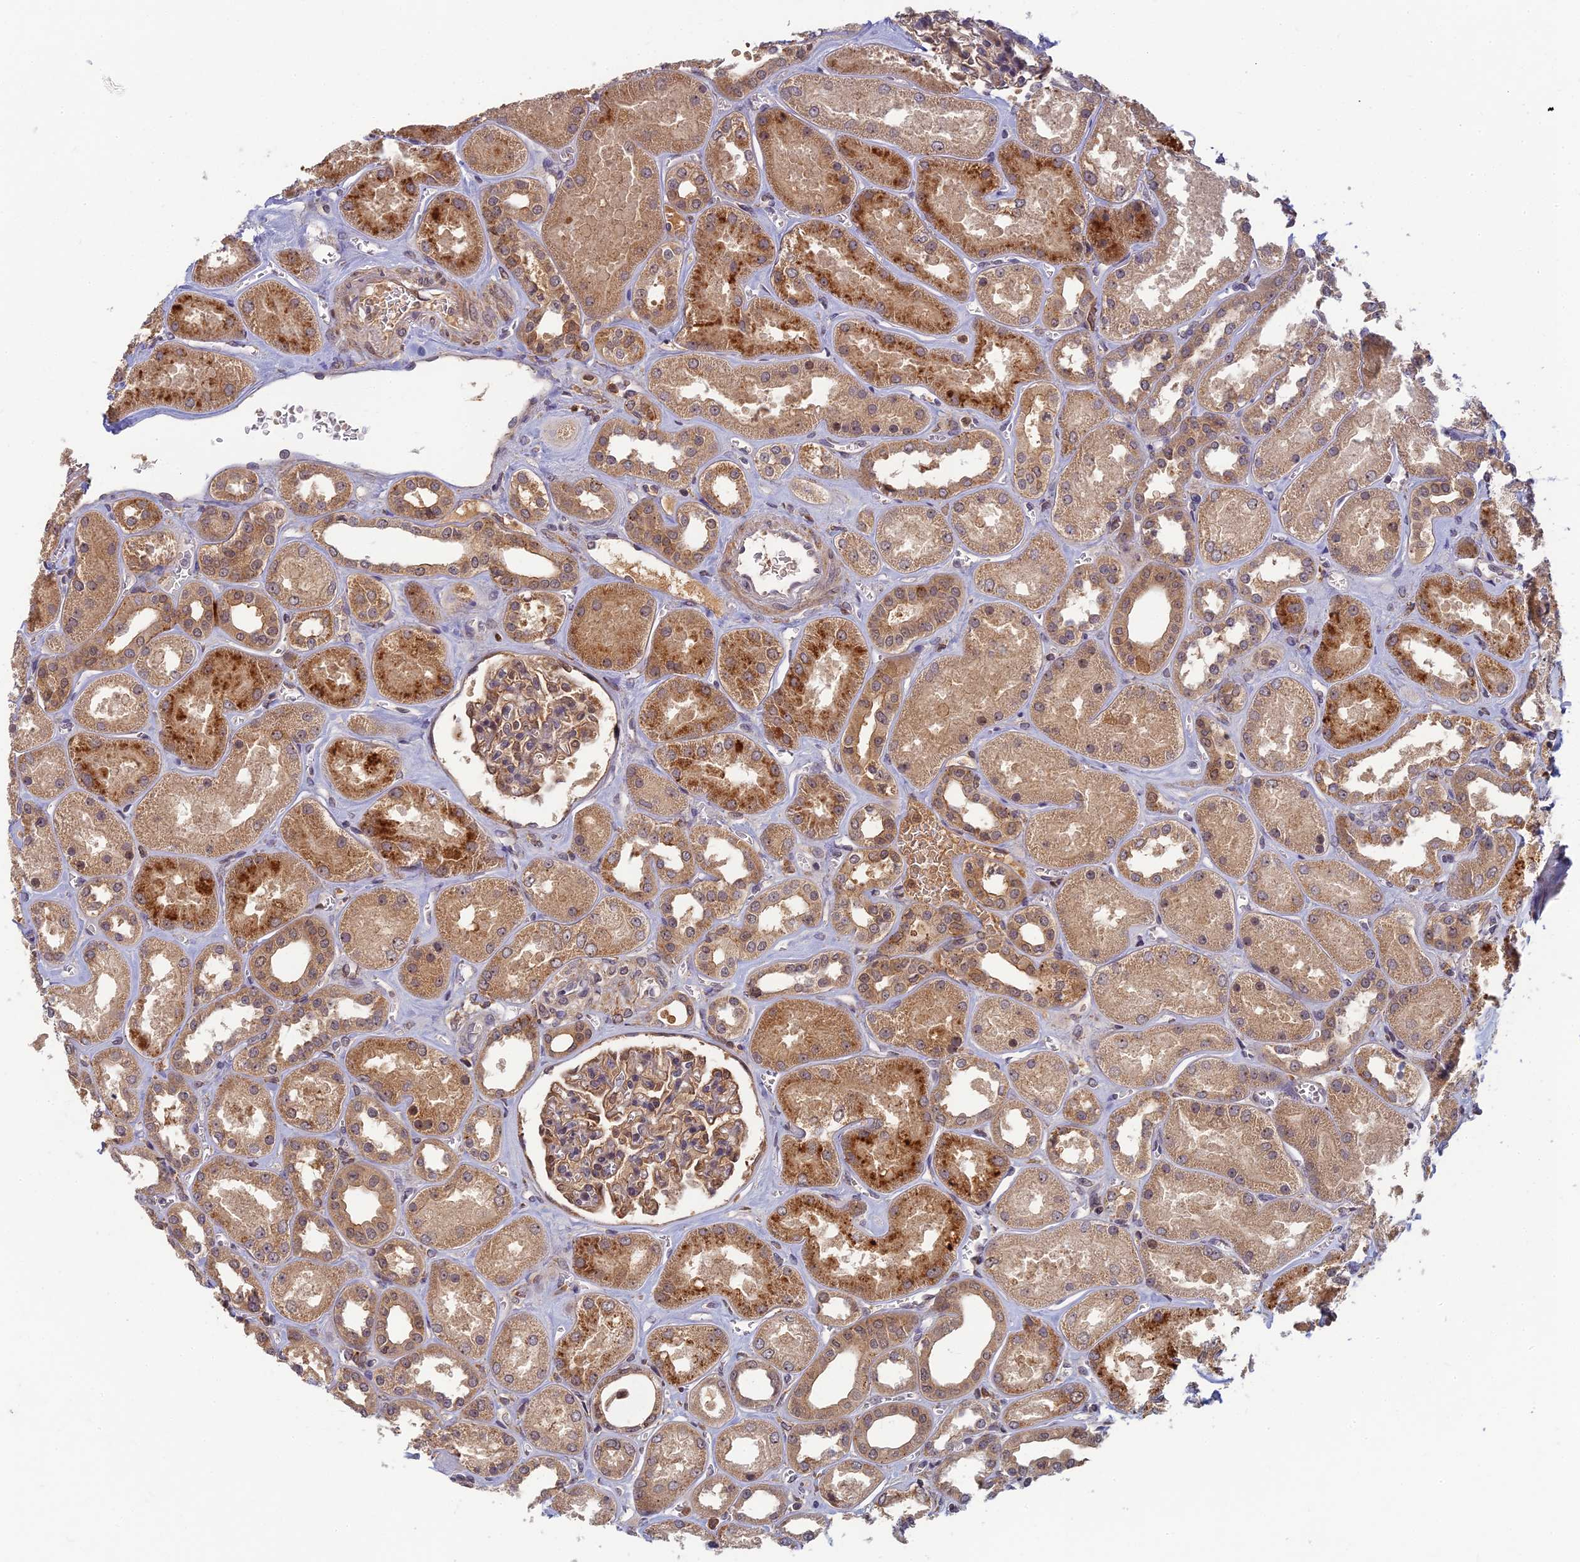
{"staining": {"intensity": "moderate", "quantity": ">75%", "location": "cytoplasmic/membranous"}, "tissue": "kidney", "cell_type": "Cells in glomeruli", "image_type": "normal", "snomed": [{"axis": "morphology", "description": "Normal tissue, NOS"}, {"axis": "morphology", "description": "Adenocarcinoma, NOS"}, {"axis": "topography", "description": "Kidney"}], "caption": "Protein analysis of benign kidney exhibits moderate cytoplasmic/membranous staining in approximately >75% of cells in glomeruli.", "gene": "RGL3", "patient": {"sex": "female", "age": 68}}